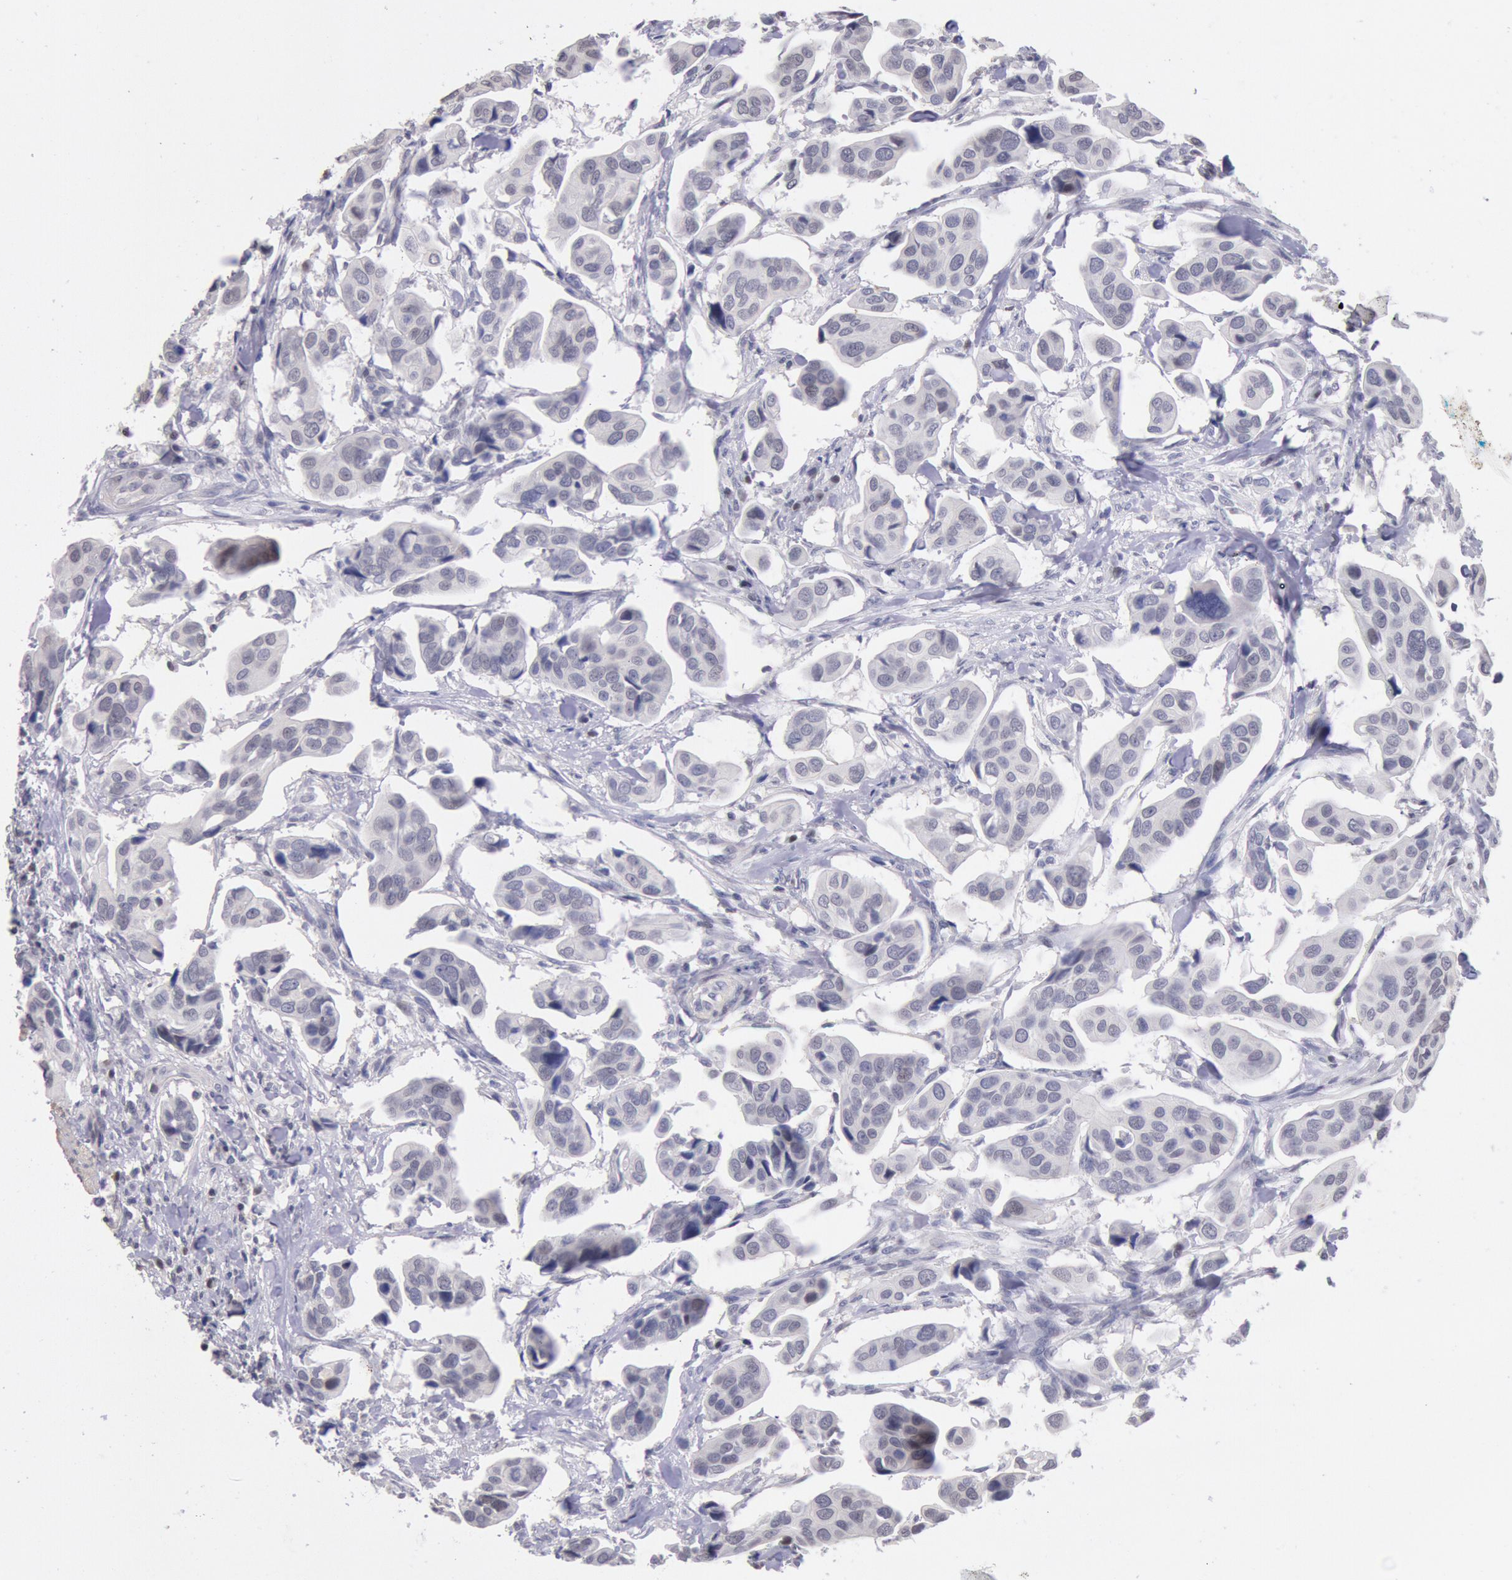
{"staining": {"intensity": "negative", "quantity": "none", "location": "none"}, "tissue": "urothelial cancer", "cell_type": "Tumor cells", "image_type": "cancer", "snomed": [{"axis": "morphology", "description": "Adenocarcinoma, NOS"}, {"axis": "topography", "description": "Urinary bladder"}], "caption": "High magnification brightfield microscopy of adenocarcinoma stained with DAB (3,3'-diaminobenzidine) (brown) and counterstained with hematoxylin (blue): tumor cells show no significant staining. (DAB (3,3'-diaminobenzidine) immunohistochemistry with hematoxylin counter stain).", "gene": "MYH7", "patient": {"sex": "male", "age": 61}}